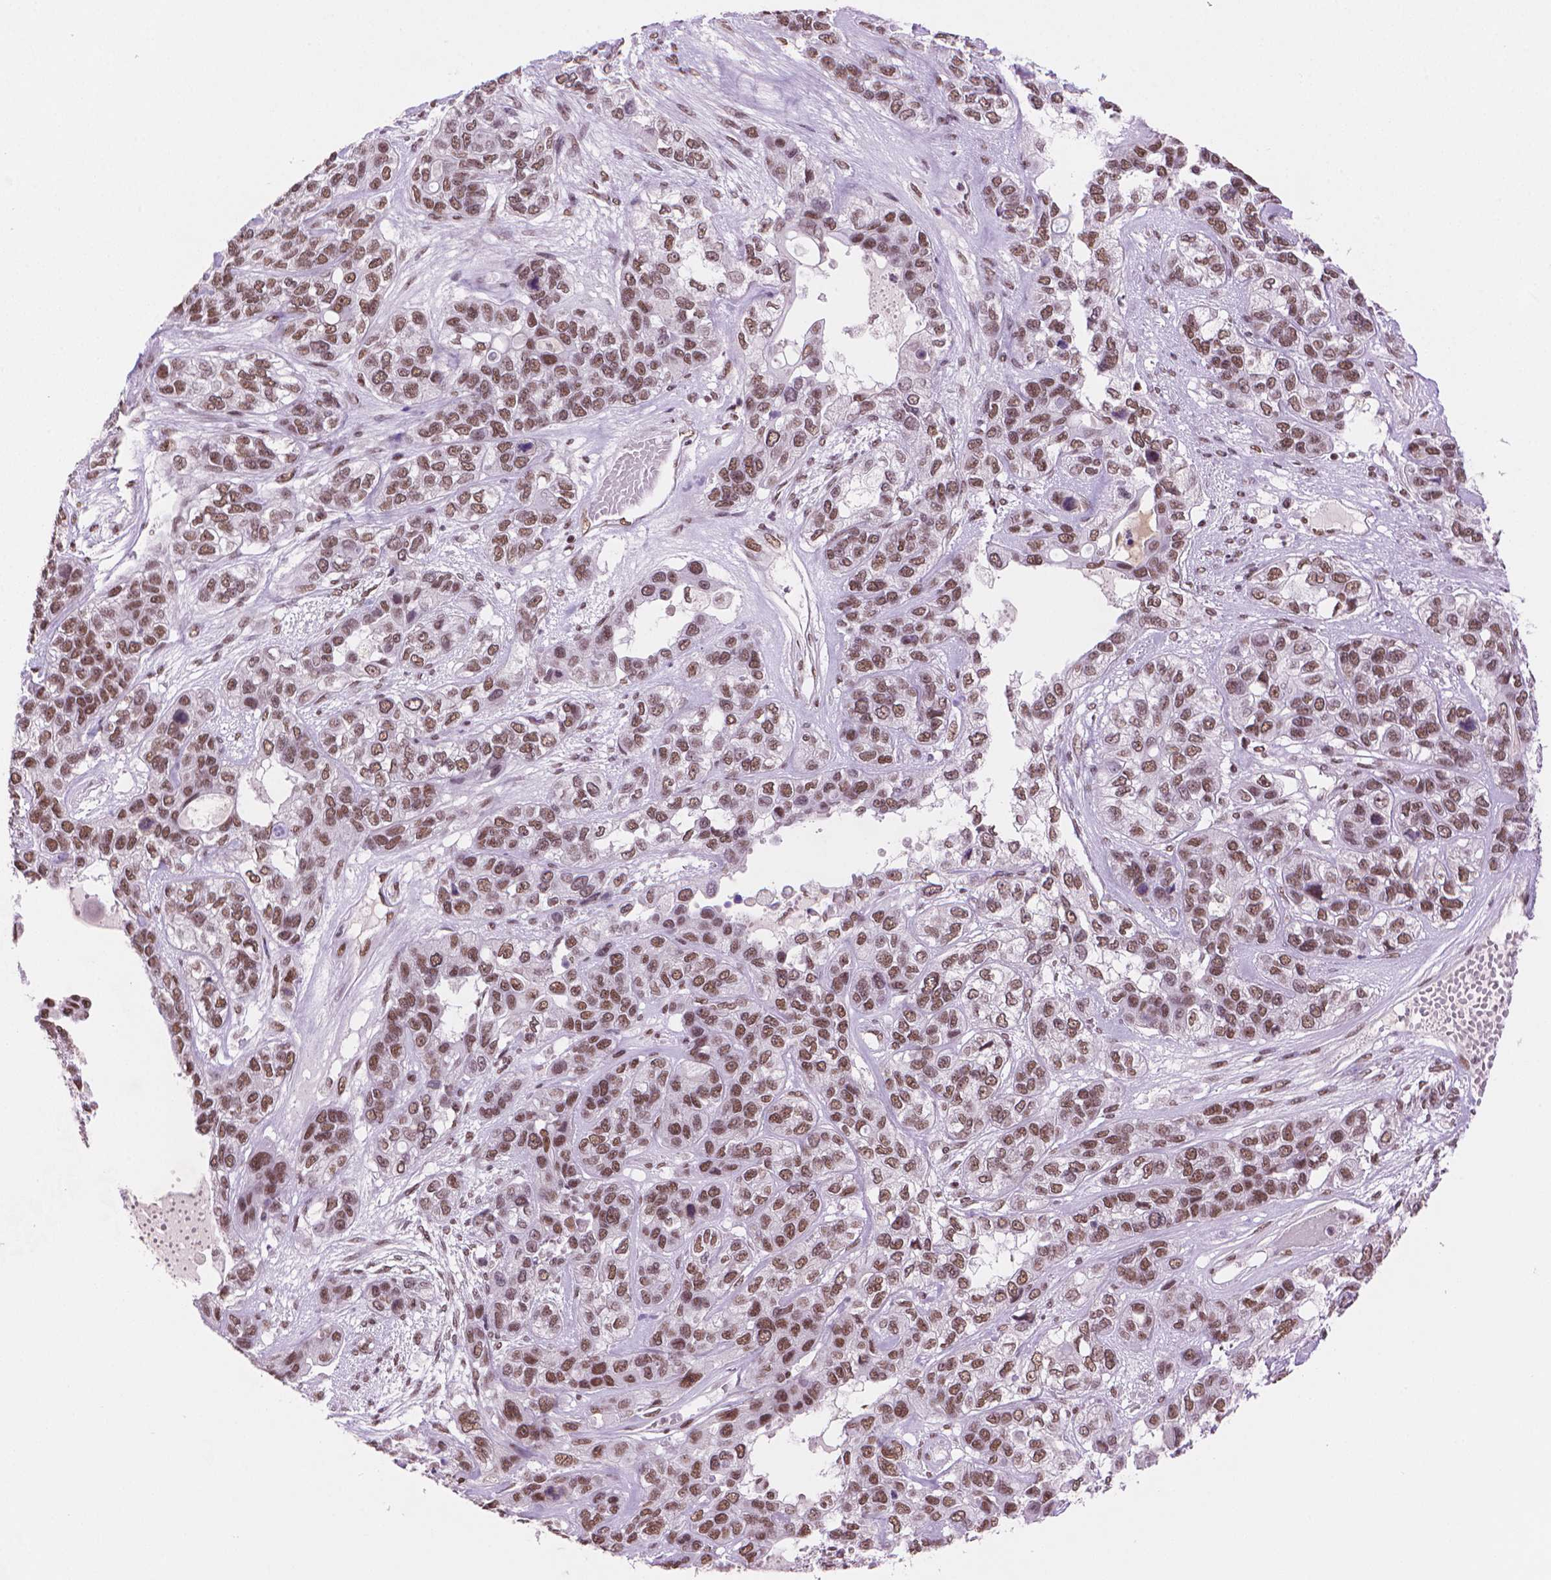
{"staining": {"intensity": "moderate", "quantity": ">75%", "location": "nuclear"}, "tissue": "lung cancer", "cell_type": "Tumor cells", "image_type": "cancer", "snomed": [{"axis": "morphology", "description": "Squamous cell carcinoma, NOS"}, {"axis": "topography", "description": "Lung"}], "caption": "There is medium levels of moderate nuclear staining in tumor cells of lung cancer (squamous cell carcinoma), as demonstrated by immunohistochemical staining (brown color).", "gene": "RPA4", "patient": {"sex": "female", "age": 70}}